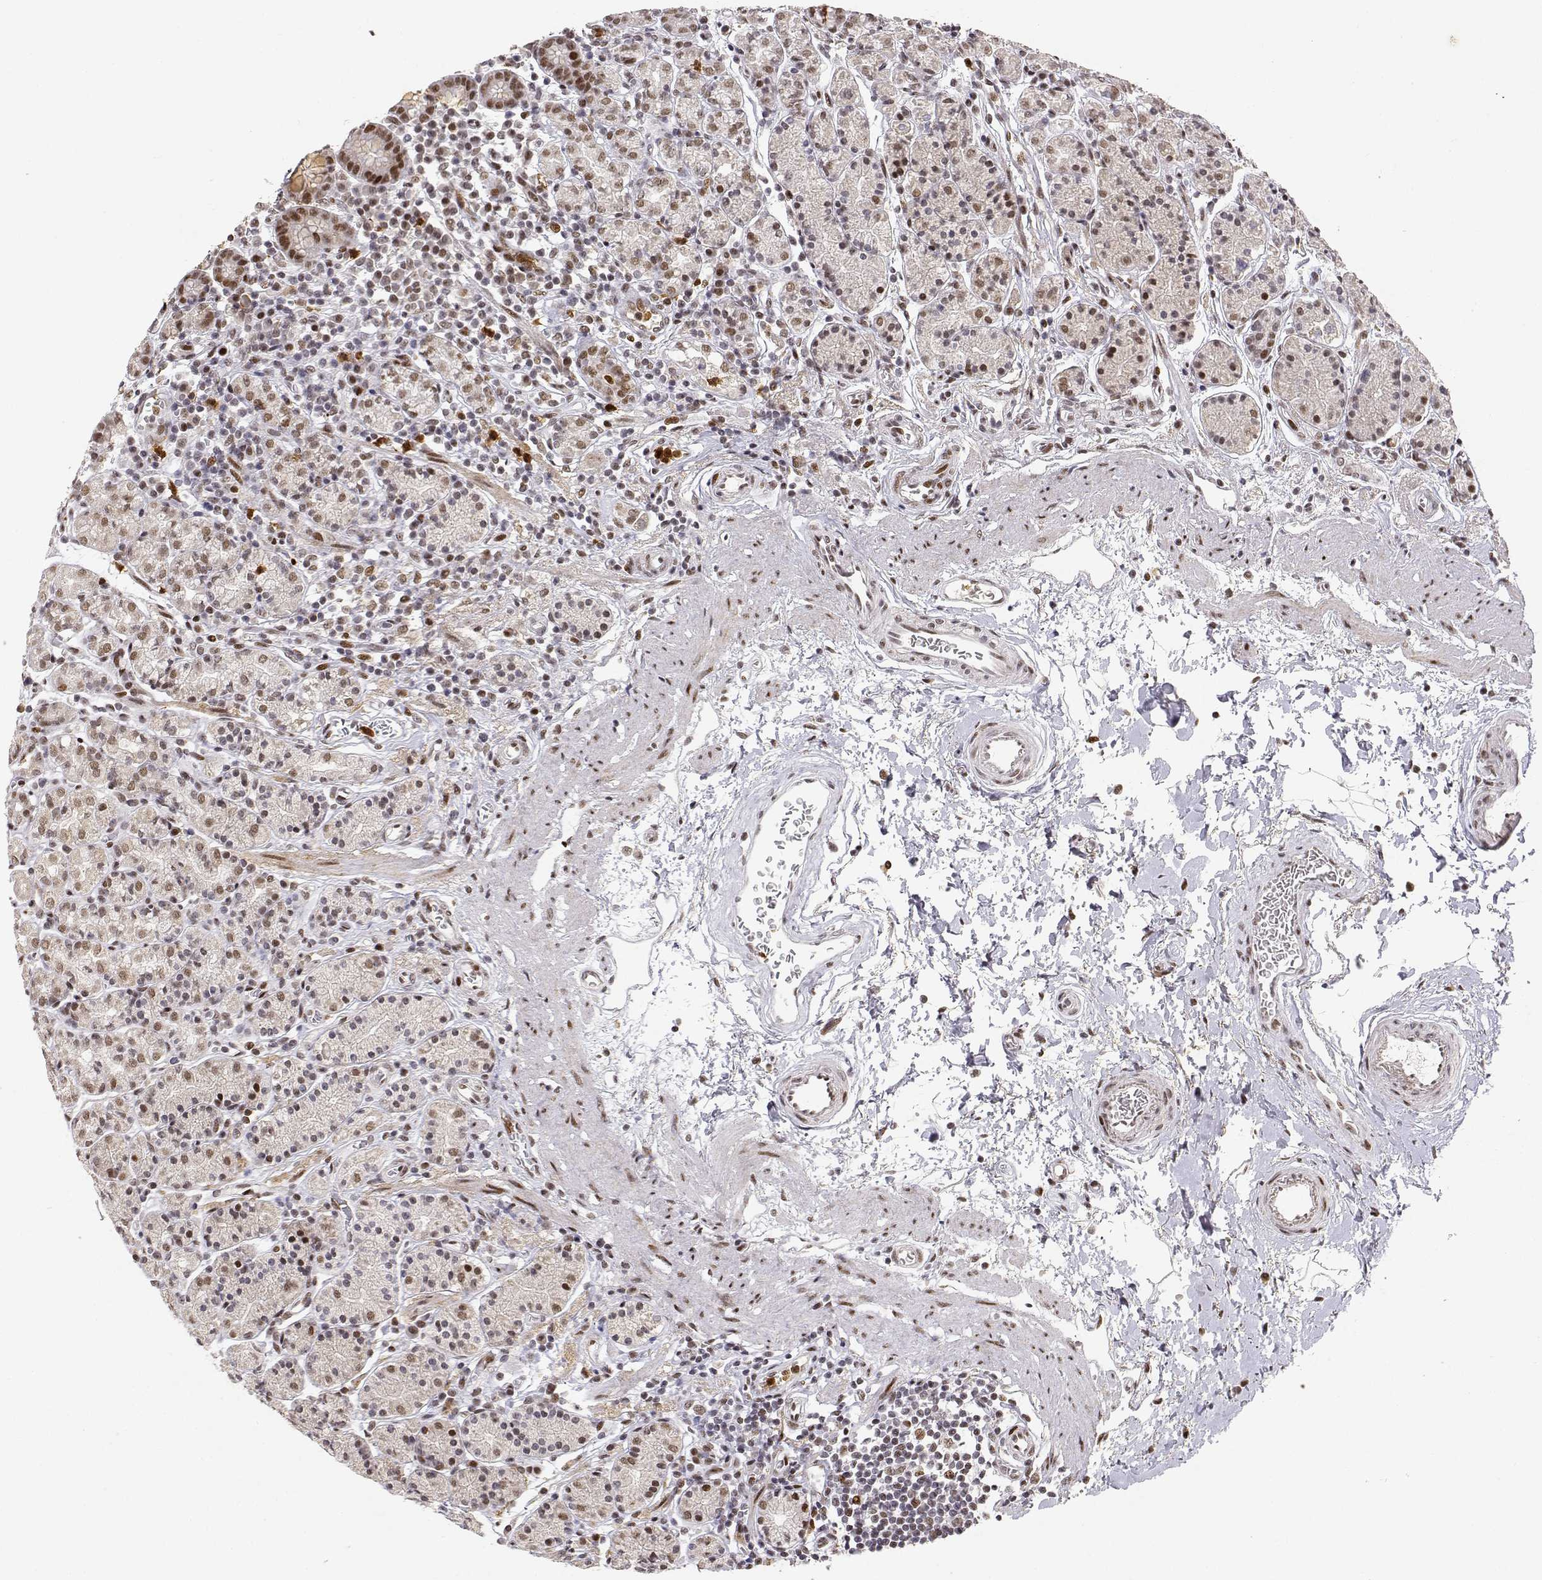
{"staining": {"intensity": "moderate", "quantity": "<25%", "location": "nuclear"}, "tissue": "stomach", "cell_type": "Glandular cells", "image_type": "normal", "snomed": [{"axis": "morphology", "description": "Normal tissue, NOS"}, {"axis": "topography", "description": "Stomach, upper"}, {"axis": "topography", "description": "Stomach"}], "caption": "Immunohistochemical staining of unremarkable stomach reveals <25% levels of moderate nuclear protein positivity in about <25% of glandular cells.", "gene": "RSF1", "patient": {"sex": "male", "age": 62}}